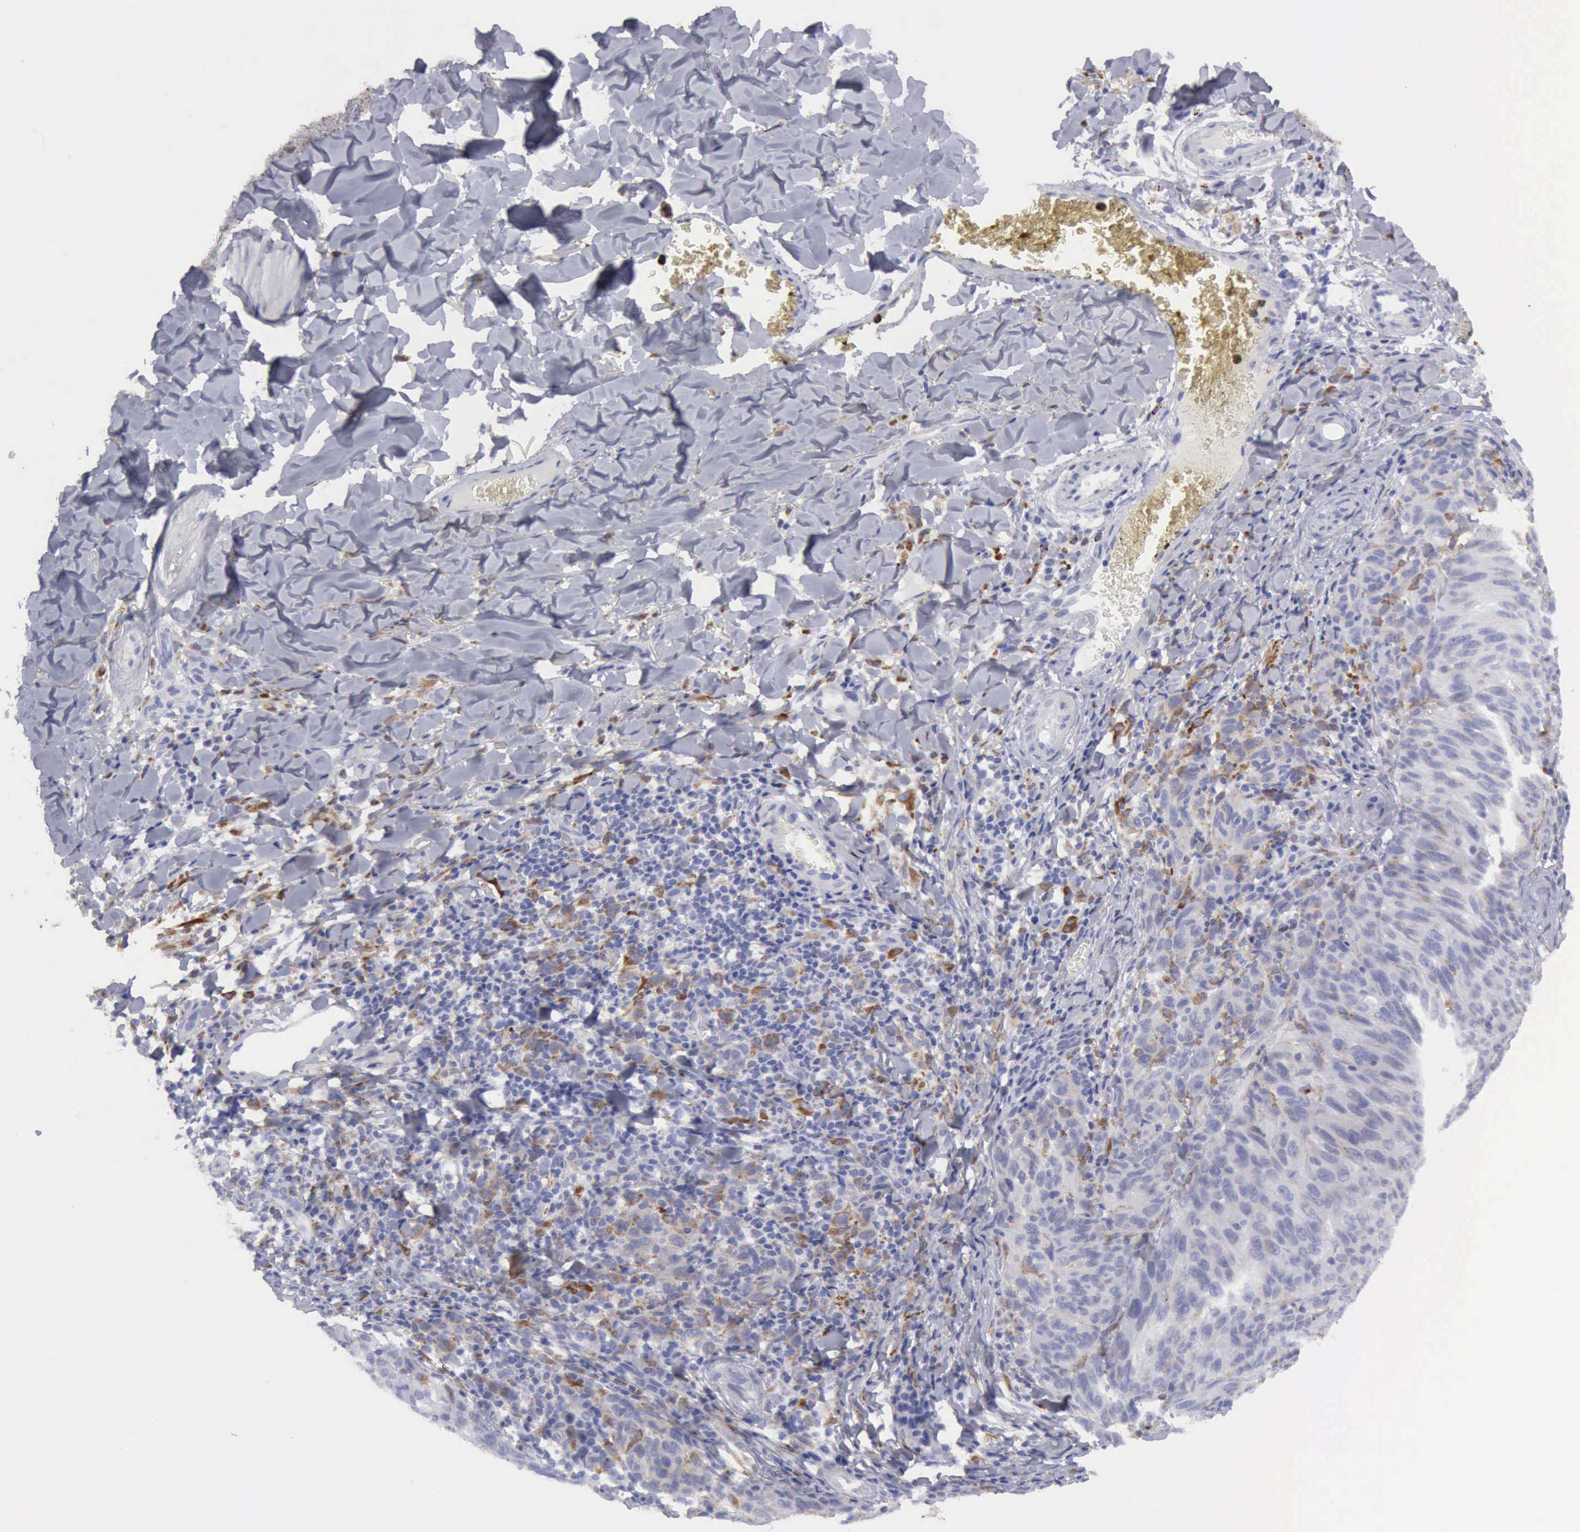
{"staining": {"intensity": "weak", "quantity": "<25%", "location": "cytoplasmic/membranous"}, "tissue": "melanoma", "cell_type": "Tumor cells", "image_type": "cancer", "snomed": [{"axis": "morphology", "description": "Malignant melanoma, NOS"}, {"axis": "topography", "description": "Skin"}], "caption": "High power microscopy micrograph of an IHC image of malignant melanoma, revealing no significant positivity in tumor cells.", "gene": "CTSS", "patient": {"sex": "male", "age": 76}}